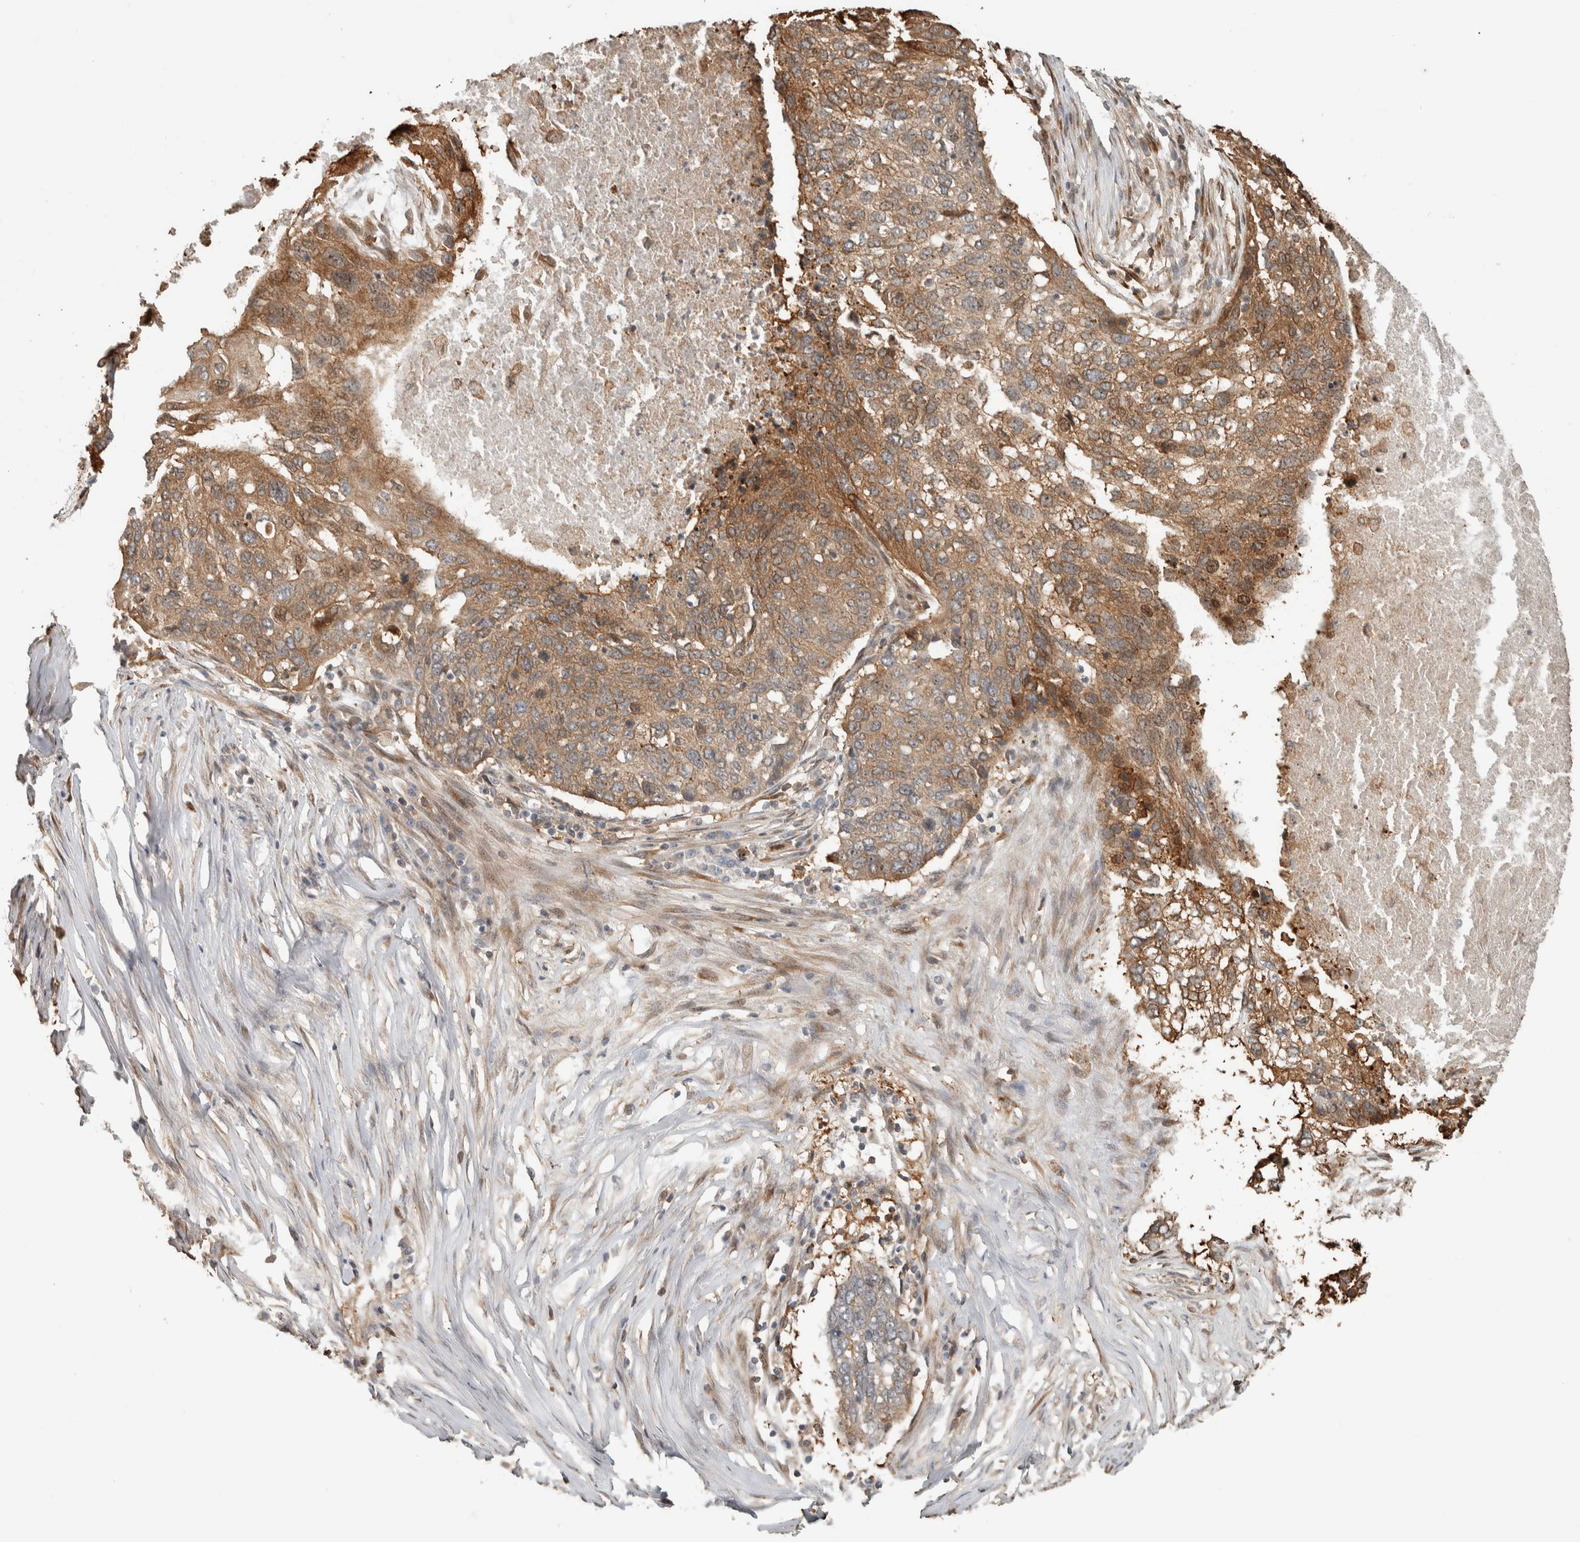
{"staining": {"intensity": "moderate", "quantity": ">75%", "location": "cytoplasmic/membranous"}, "tissue": "lung cancer", "cell_type": "Tumor cells", "image_type": "cancer", "snomed": [{"axis": "morphology", "description": "Squamous cell carcinoma, NOS"}, {"axis": "topography", "description": "Lung"}], "caption": "The histopathology image exhibits staining of lung cancer (squamous cell carcinoma), revealing moderate cytoplasmic/membranous protein staining (brown color) within tumor cells.", "gene": "CNTROB", "patient": {"sex": "female", "age": 63}}